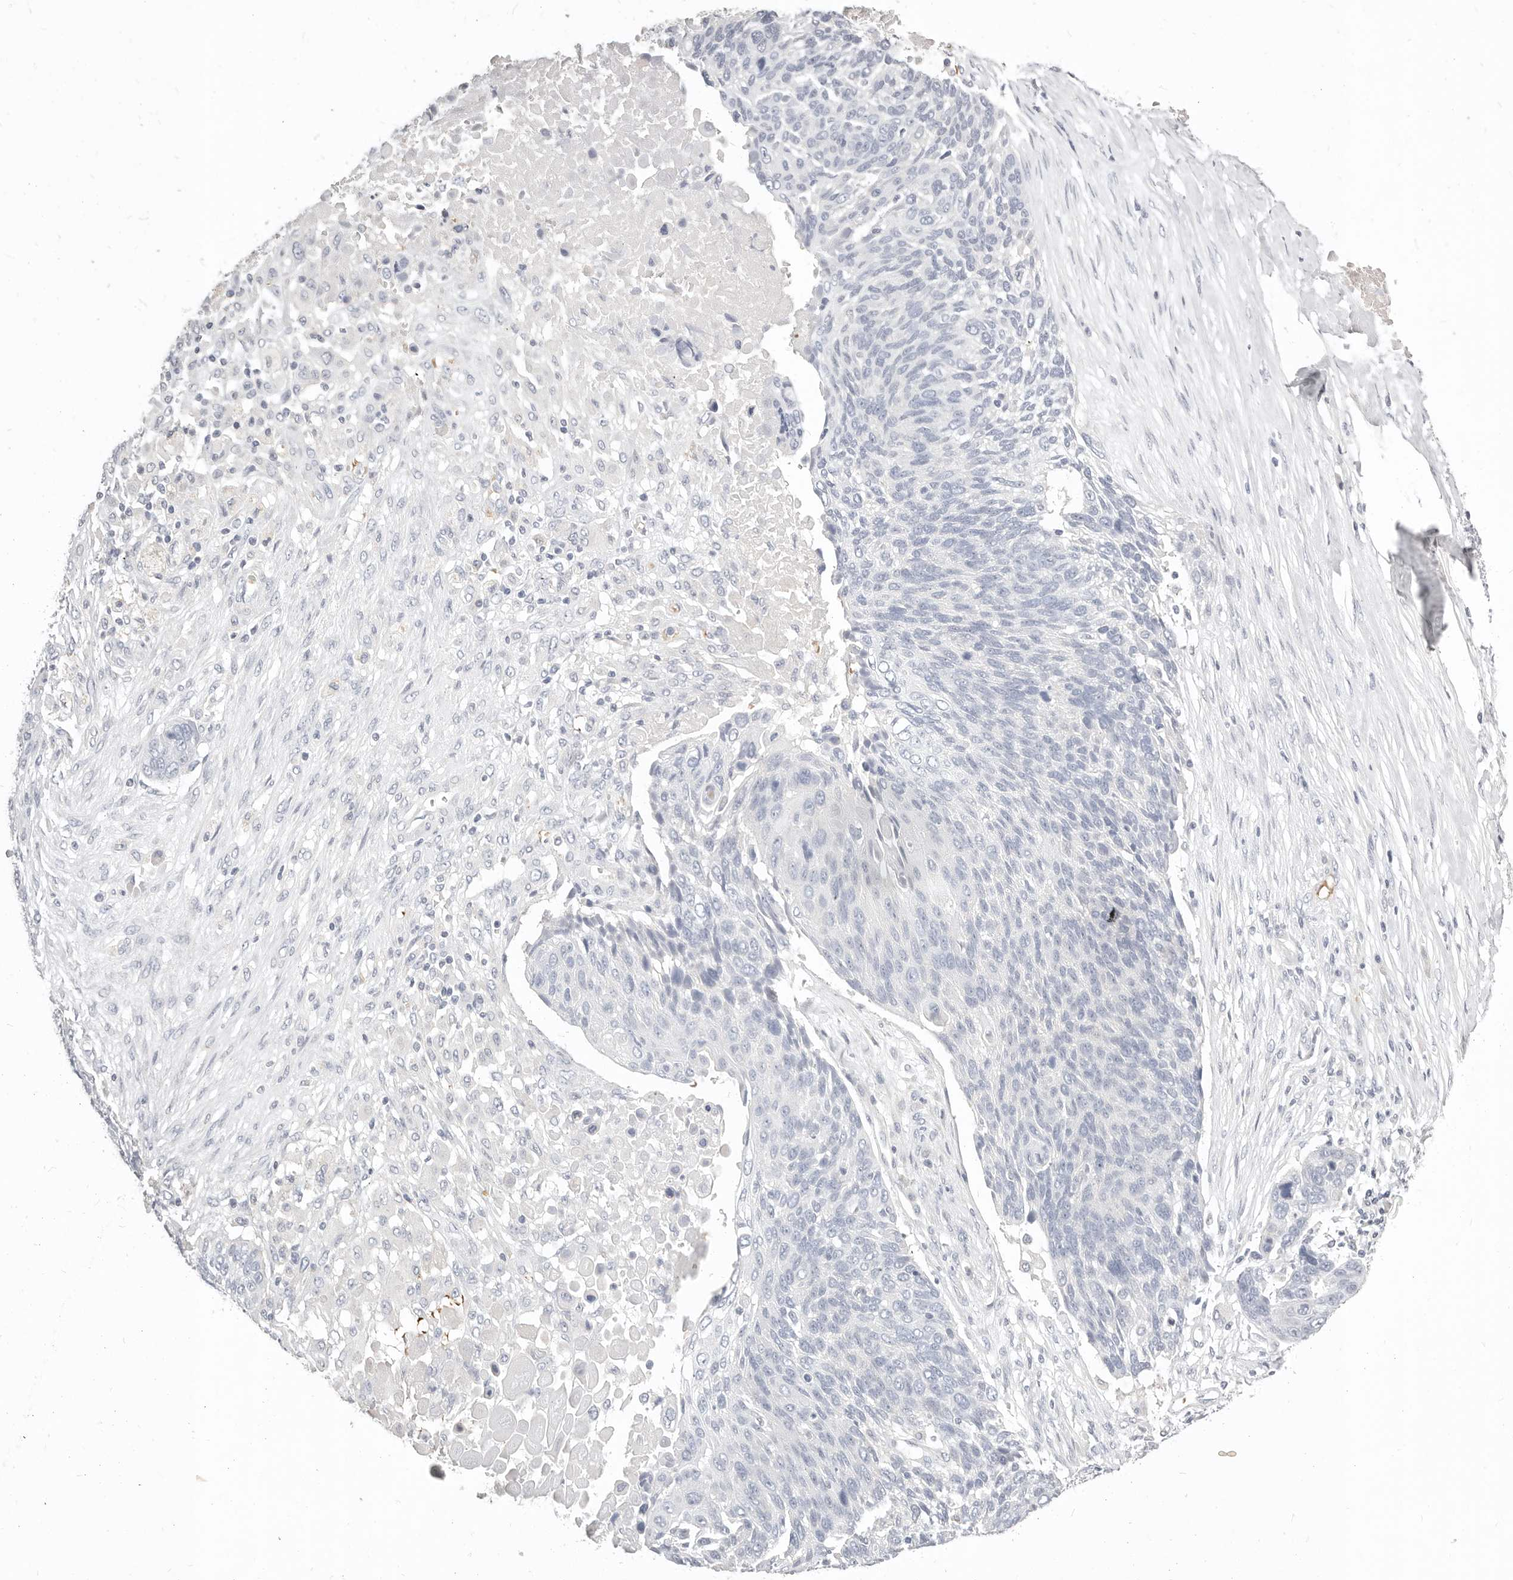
{"staining": {"intensity": "negative", "quantity": "none", "location": "none"}, "tissue": "lung cancer", "cell_type": "Tumor cells", "image_type": "cancer", "snomed": [{"axis": "morphology", "description": "Squamous cell carcinoma, NOS"}, {"axis": "topography", "description": "Lung"}], "caption": "Human lung cancer stained for a protein using immunohistochemistry exhibits no positivity in tumor cells.", "gene": "TMEM63B", "patient": {"sex": "male", "age": 66}}